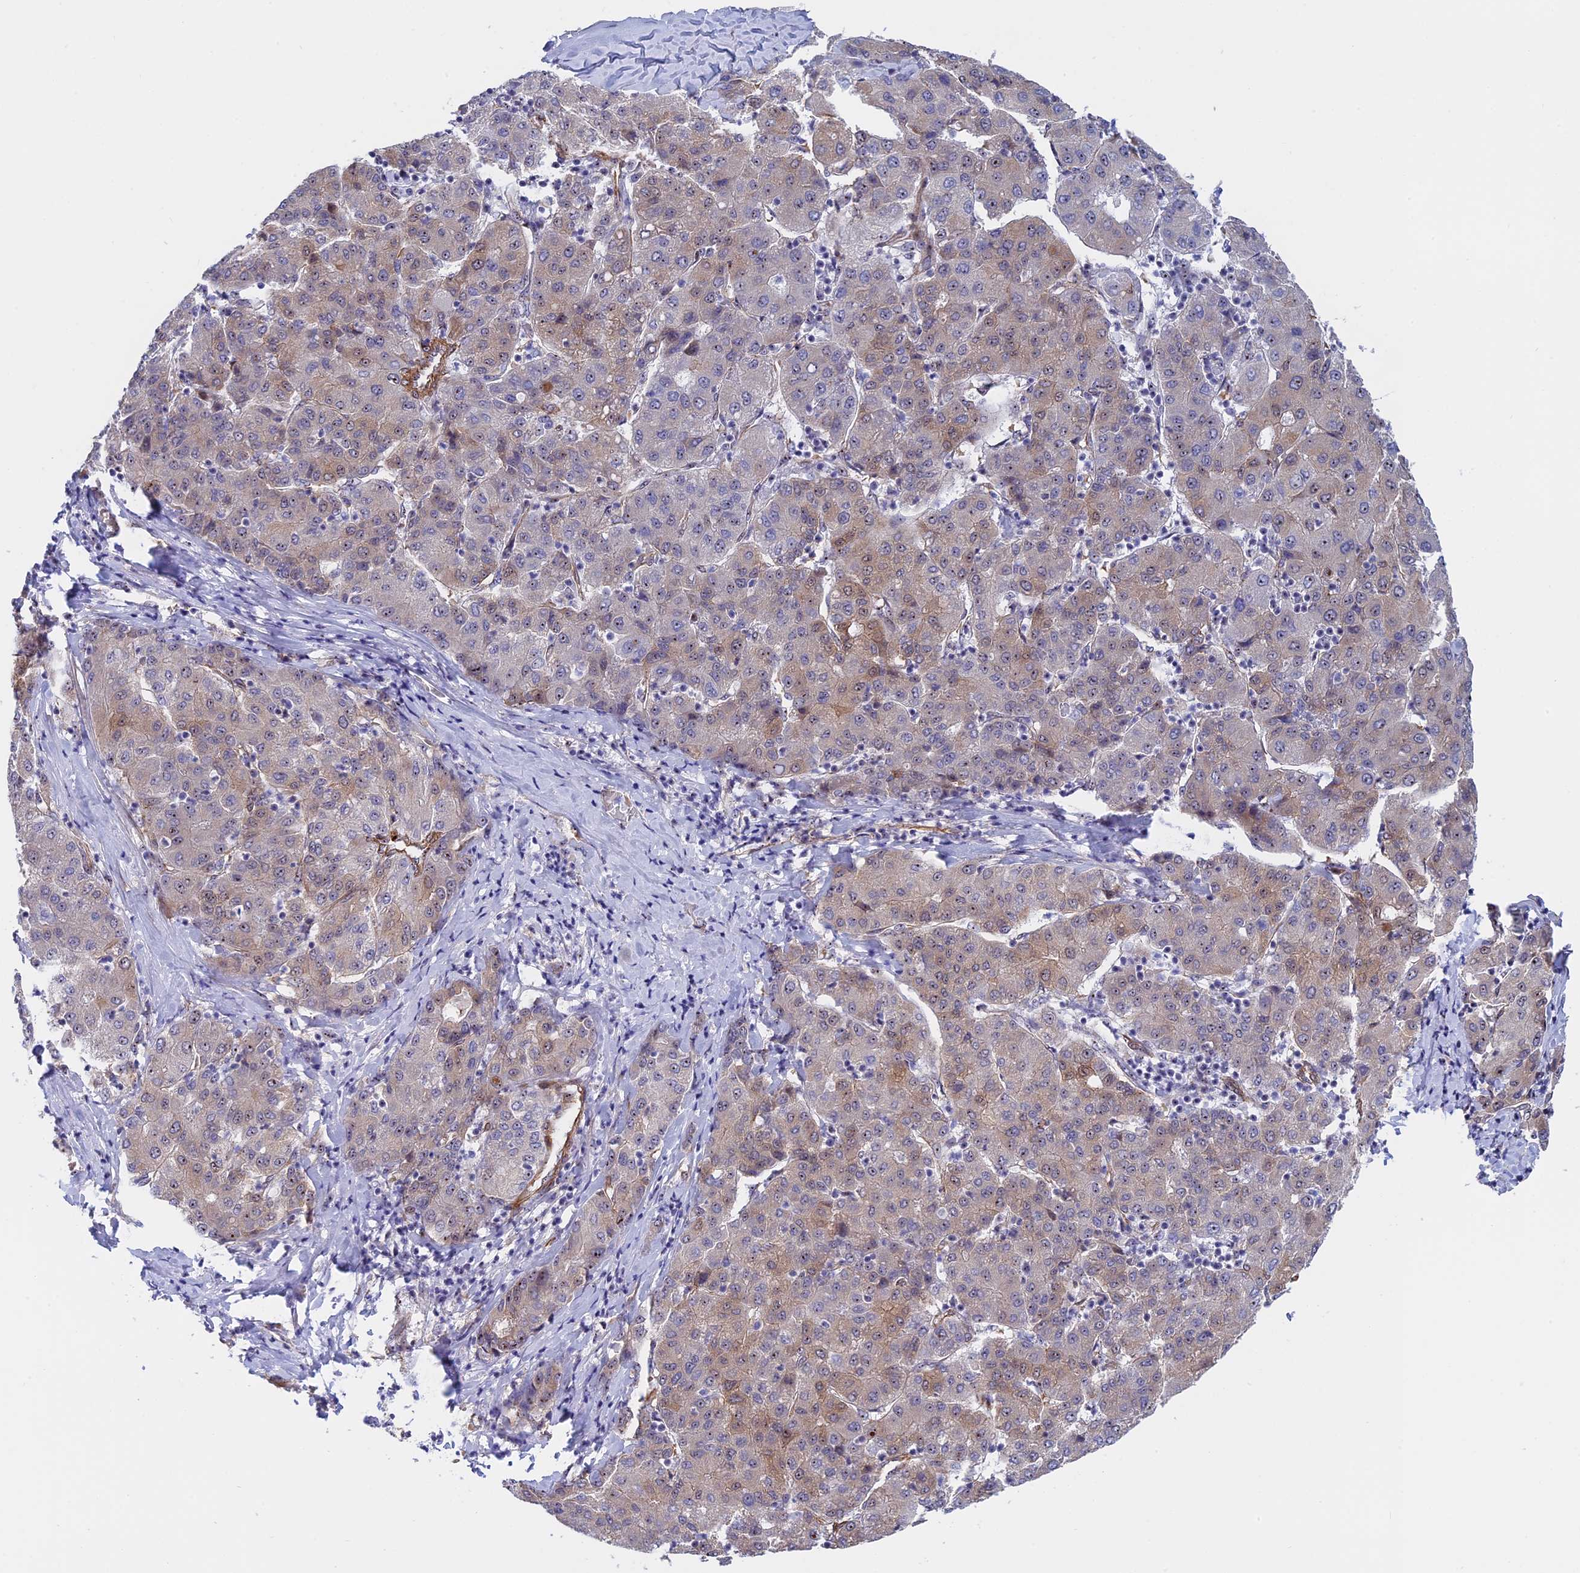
{"staining": {"intensity": "moderate", "quantity": "<25%", "location": "cytoplasmic/membranous,nuclear"}, "tissue": "liver cancer", "cell_type": "Tumor cells", "image_type": "cancer", "snomed": [{"axis": "morphology", "description": "Carcinoma, Hepatocellular, NOS"}, {"axis": "topography", "description": "Liver"}], "caption": "Approximately <25% of tumor cells in human liver cancer (hepatocellular carcinoma) demonstrate moderate cytoplasmic/membranous and nuclear protein staining as visualized by brown immunohistochemical staining.", "gene": "DBNDD1", "patient": {"sex": "male", "age": 65}}